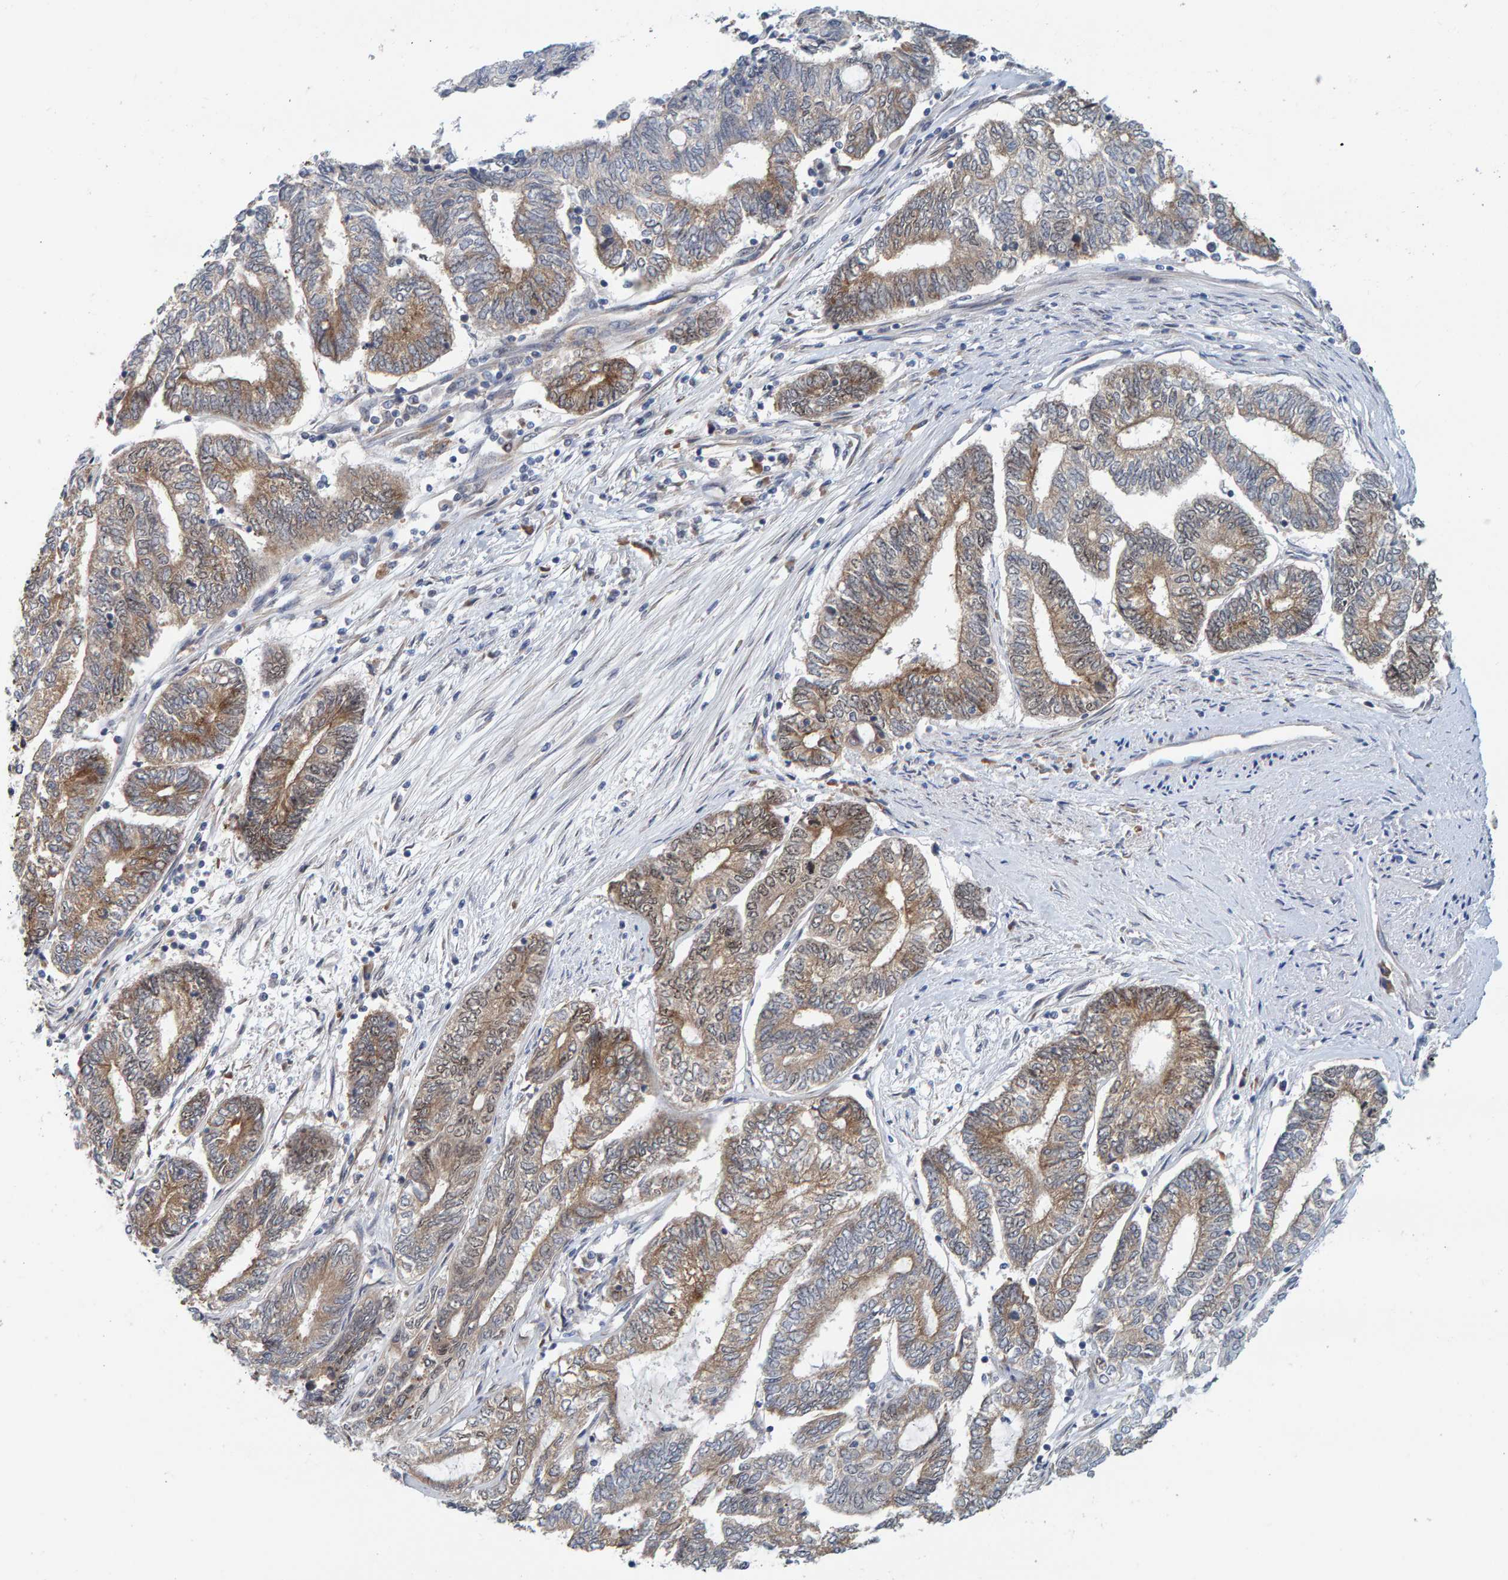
{"staining": {"intensity": "weak", "quantity": ">75%", "location": "cytoplasmic/membranous"}, "tissue": "endometrial cancer", "cell_type": "Tumor cells", "image_type": "cancer", "snomed": [{"axis": "morphology", "description": "Adenocarcinoma, NOS"}, {"axis": "topography", "description": "Uterus"}, {"axis": "topography", "description": "Endometrium"}], "caption": "Protein positivity by immunohistochemistry displays weak cytoplasmic/membranous staining in approximately >75% of tumor cells in endometrial adenocarcinoma. Nuclei are stained in blue.", "gene": "POLR1E", "patient": {"sex": "female", "age": 70}}